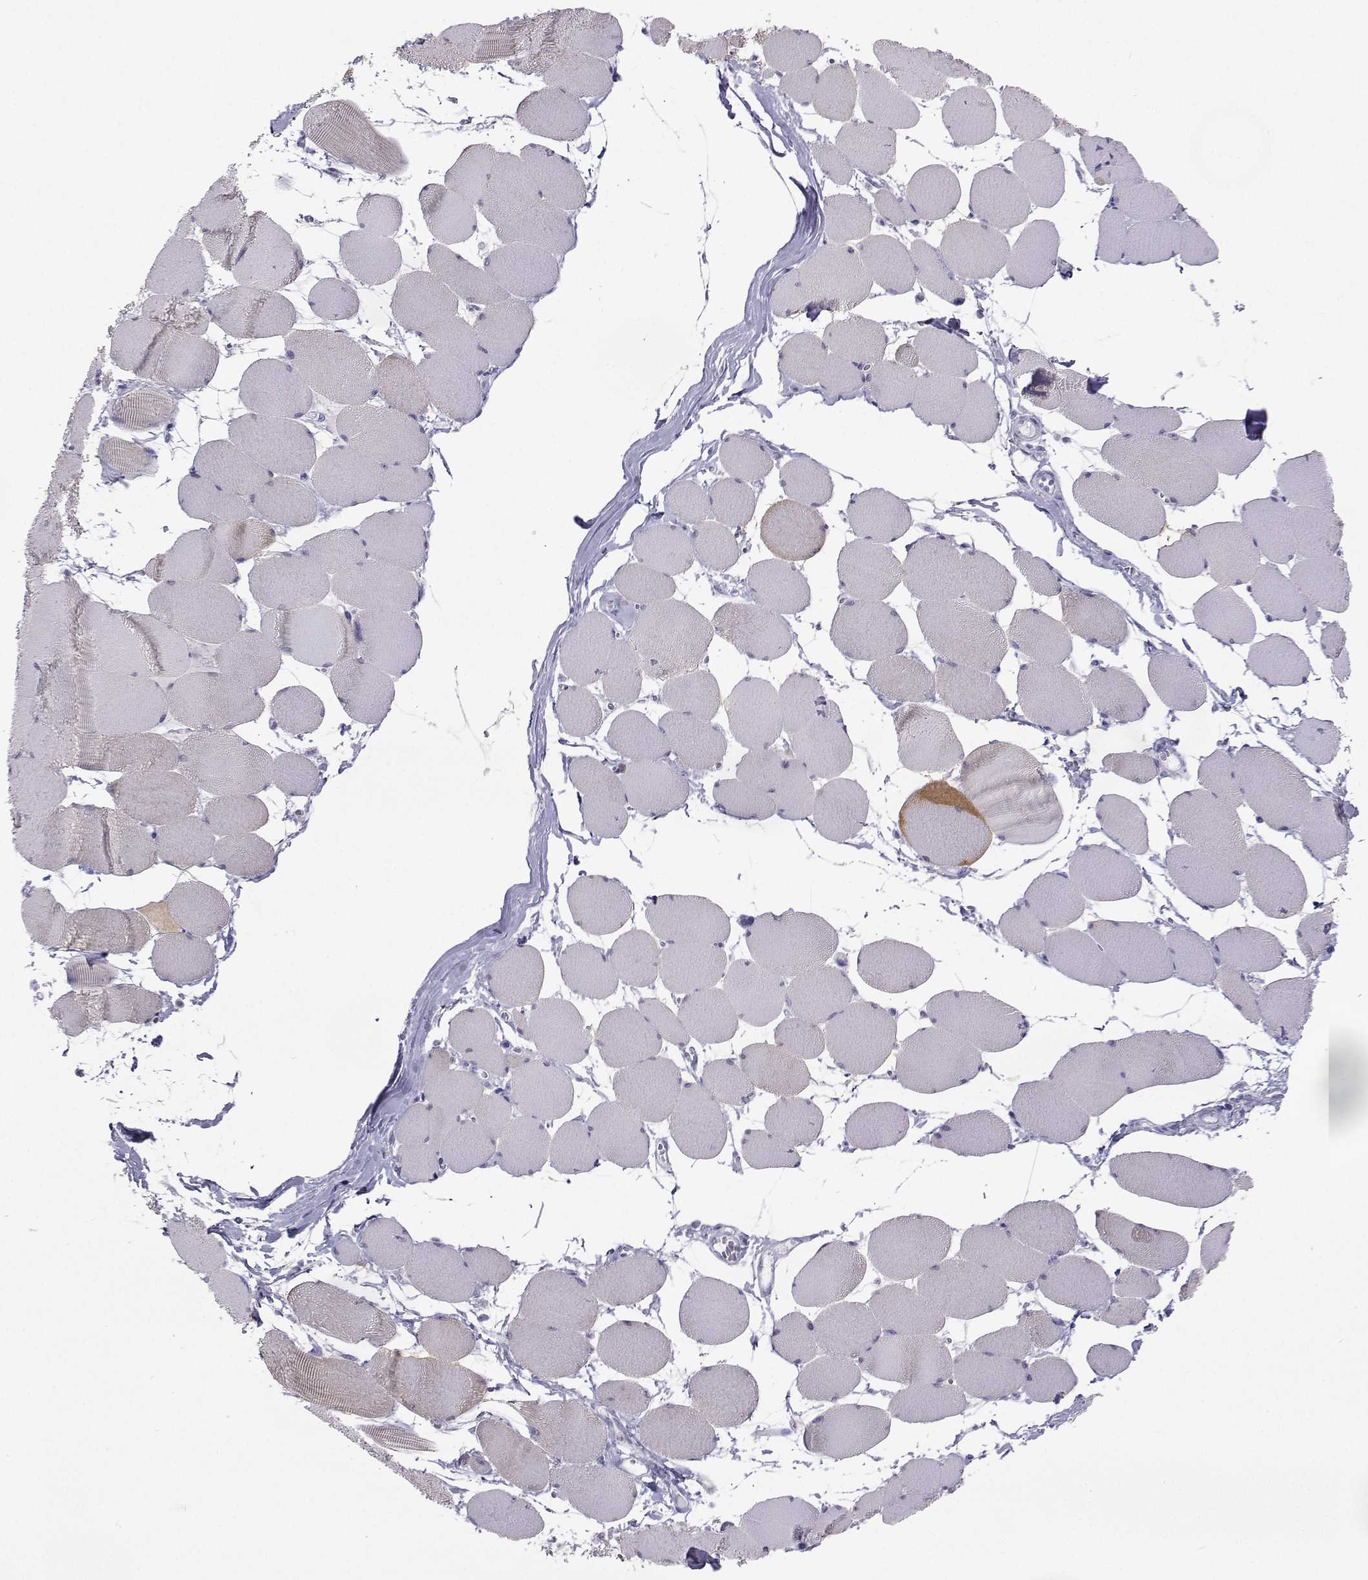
{"staining": {"intensity": "negative", "quantity": "none", "location": "none"}, "tissue": "skeletal muscle", "cell_type": "Myocytes", "image_type": "normal", "snomed": [{"axis": "morphology", "description": "Normal tissue, NOS"}, {"axis": "topography", "description": "Skeletal muscle"}], "caption": "High magnification brightfield microscopy of benign skeletal muscle stained with DAB (3,3'-diaminobenzidine) (brown) and counterstained with hematoxylin (blue): myocytes show no significant expression.", "gene": "PLIN4", "patient": {"sex": "female", "age": 75}}